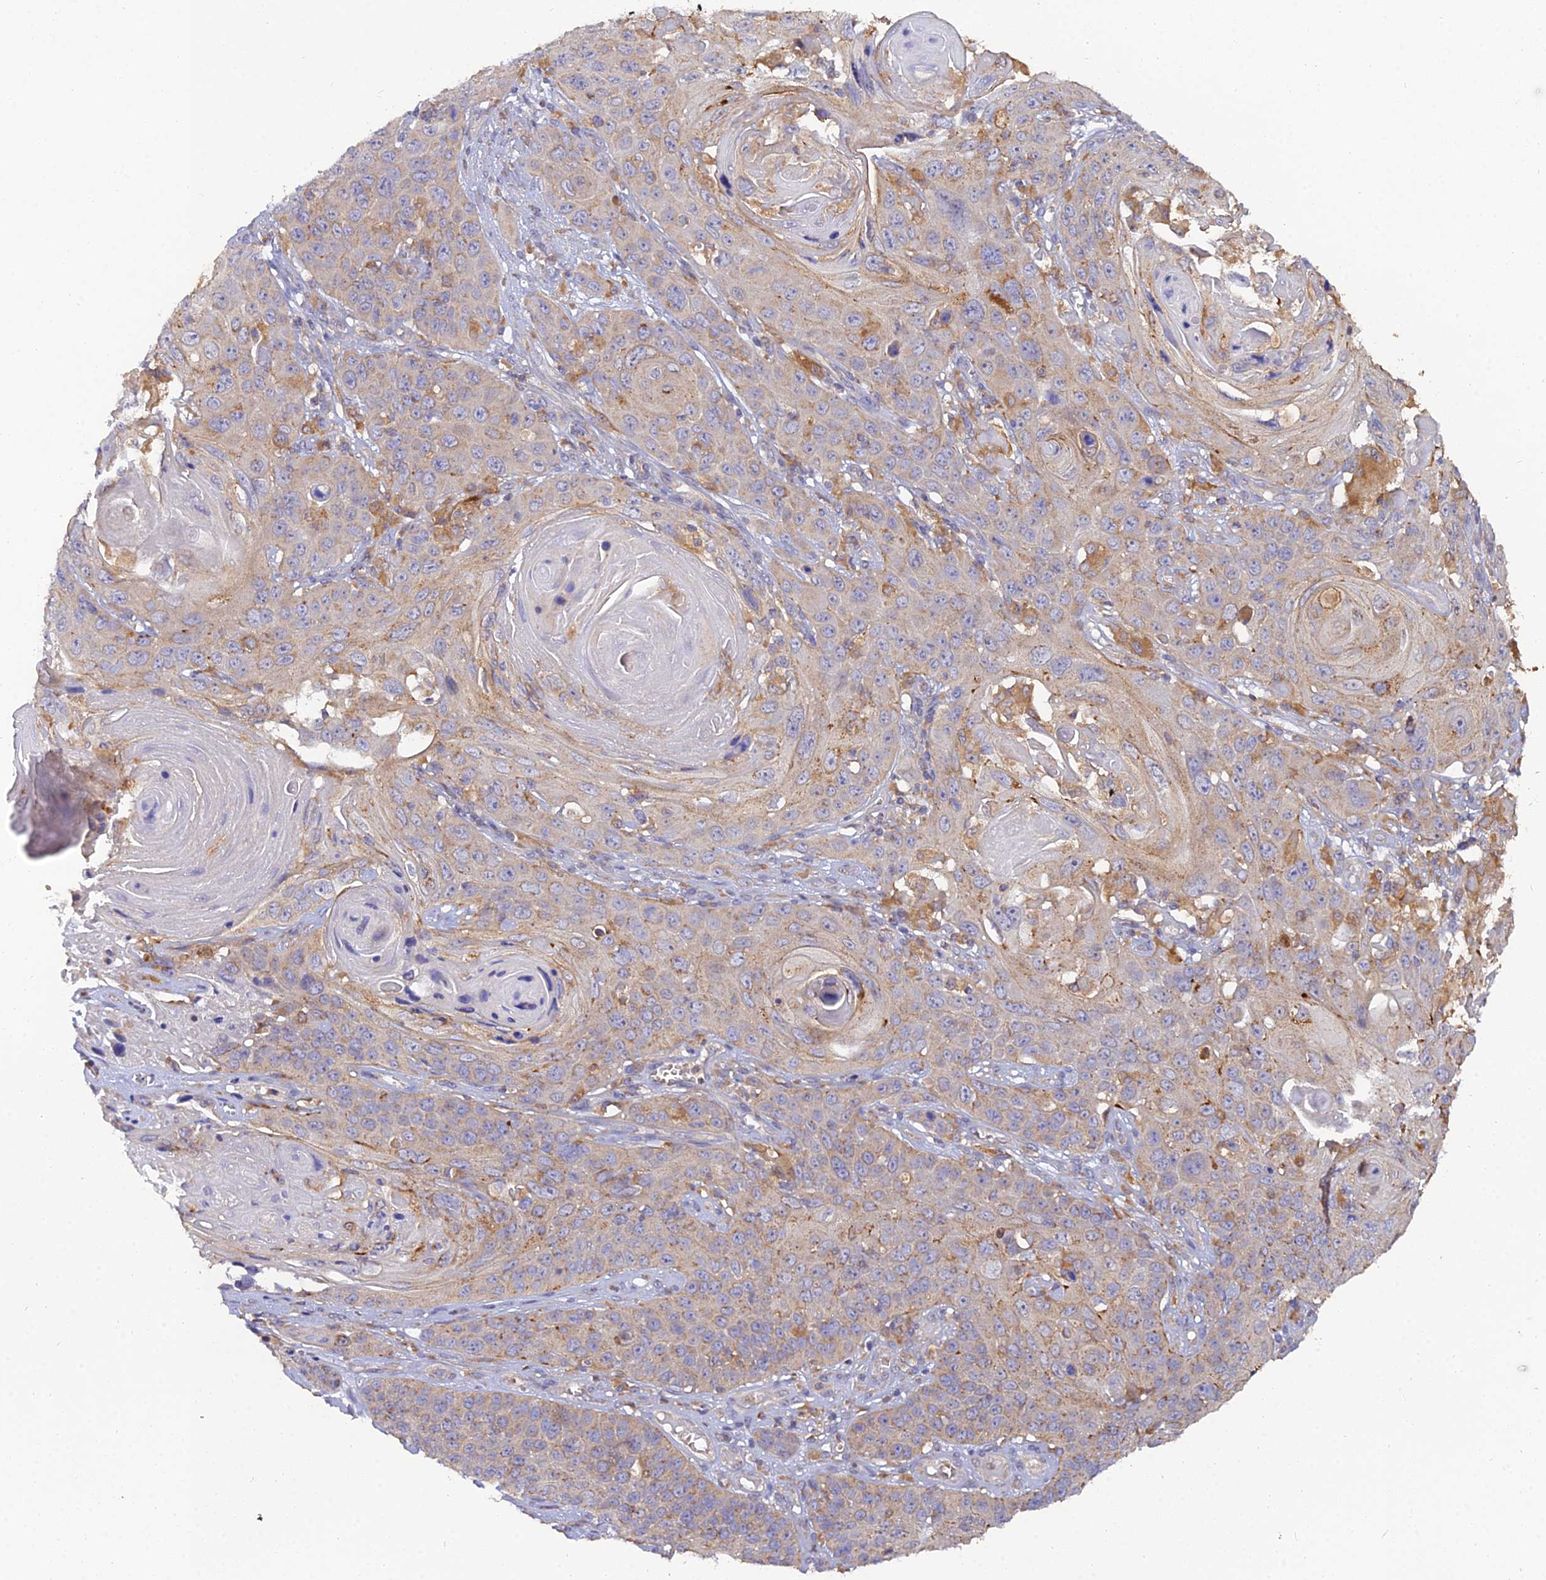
{"staining": {"intensity": "moderate", "quantity": "25%-75%", "location": "cytoplasmic/membranous"}, "tissue": "skin cancer", "cell_type": "Tumor cells", "image_type": "cancer", "snomed": [{"axis": "morphology", "description": "Squamous cell carcinoma, NOS"}, {"axis": "topography", "description": "Skin"}], "caption": "A high-resolution histopathology image shows IHC staining of skin squamous cell carcinoma, which shows moderate cytoplasmic/membranous staining in about 25%-75% of tumor cells. (DAB (3,3'-diaminobenzidine) IHC, brown staining for protein, blue staining for nuclei).", "gene": "ARL8B", "patient": {"sex": "male", "age": 55}}